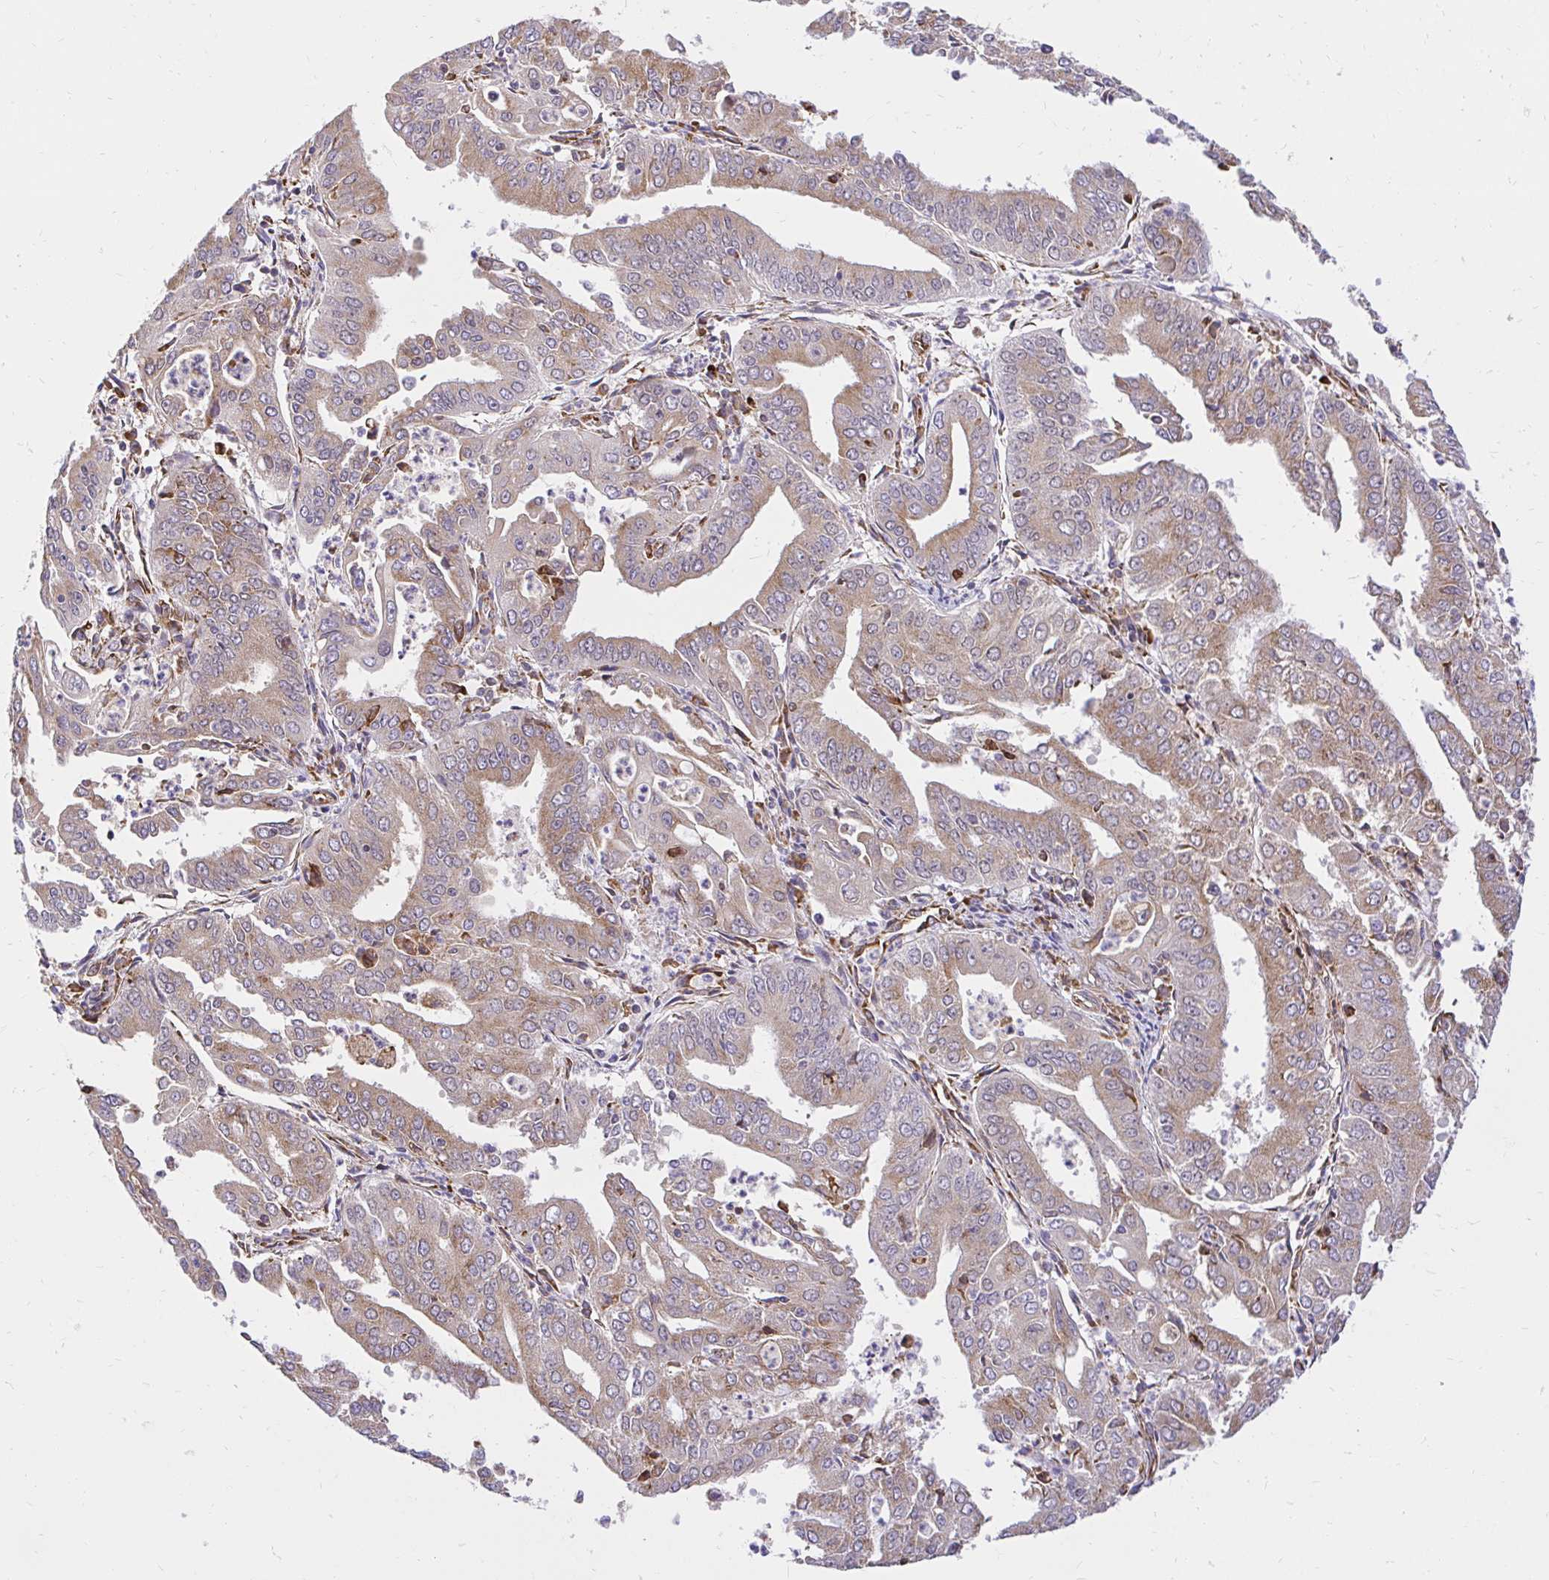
{"staining": {"intensity": "moderate", "quantity": ">75%", "location": "cytoplasmic/membranous"}, "tissue": "cervical cancer", "cell_type": "Tumor cells", "image_type": "cancer", "snomed": [{"axis": "morphology", "description": "Adenocarcinoma, NOS"}, {"axis": "topography", "description": "Cervix"}], "caption": "Immunohistochemistry (IHC) image of neoplastic tissue: adenocarcinoma (cervical) stained using IHC reveals medium levels of moderate protein expression localized specifically in the cytoplasmic/membranous of tumor cells, appearing as a cytoplasmic/membranous brown color.", "gene": "NAALAD2", "patient": {"sex": "female", "age": 56}}